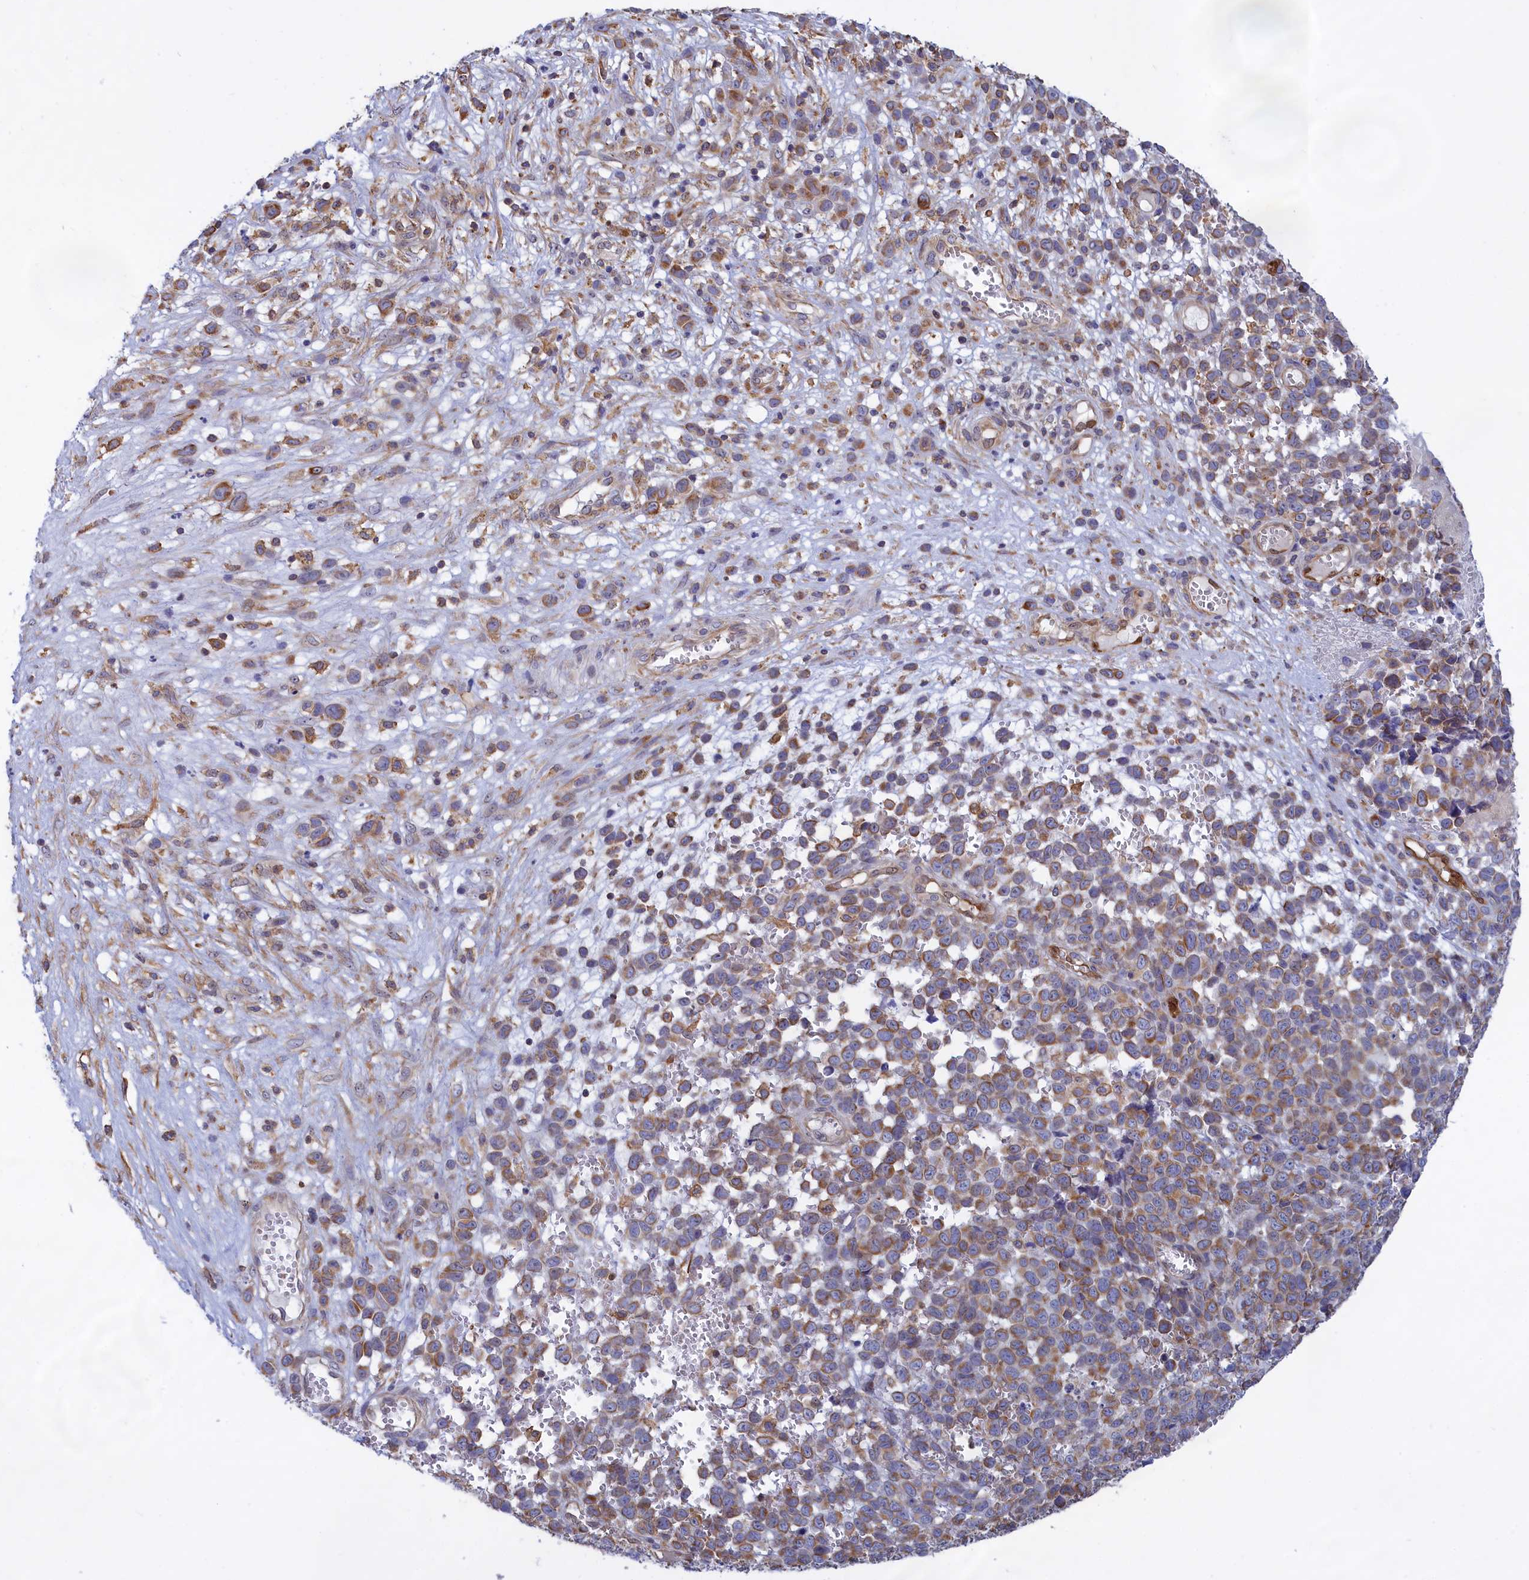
{"staining": {"intensity": "moderate", "quantity": ">75%", "location": "cytoplasmic/membranous"}, "tissue": "melanoma", "cell_type": "Tumor cells", "image_type": "cancer", "snomed": [{"axis": "morphology", "description": "Malignant melanoma, NOS"}, {"axis": "topography", "description": "Nose, NOS"}], "caption": "Immunohistochemical staining of human malignant melanoma shows medium levels of moderate cytoplasmic/membranous protein expression in about >75% of tumor cells.", "gene": "ABCC12", "patient": {"sex": "female", "age": 48}}